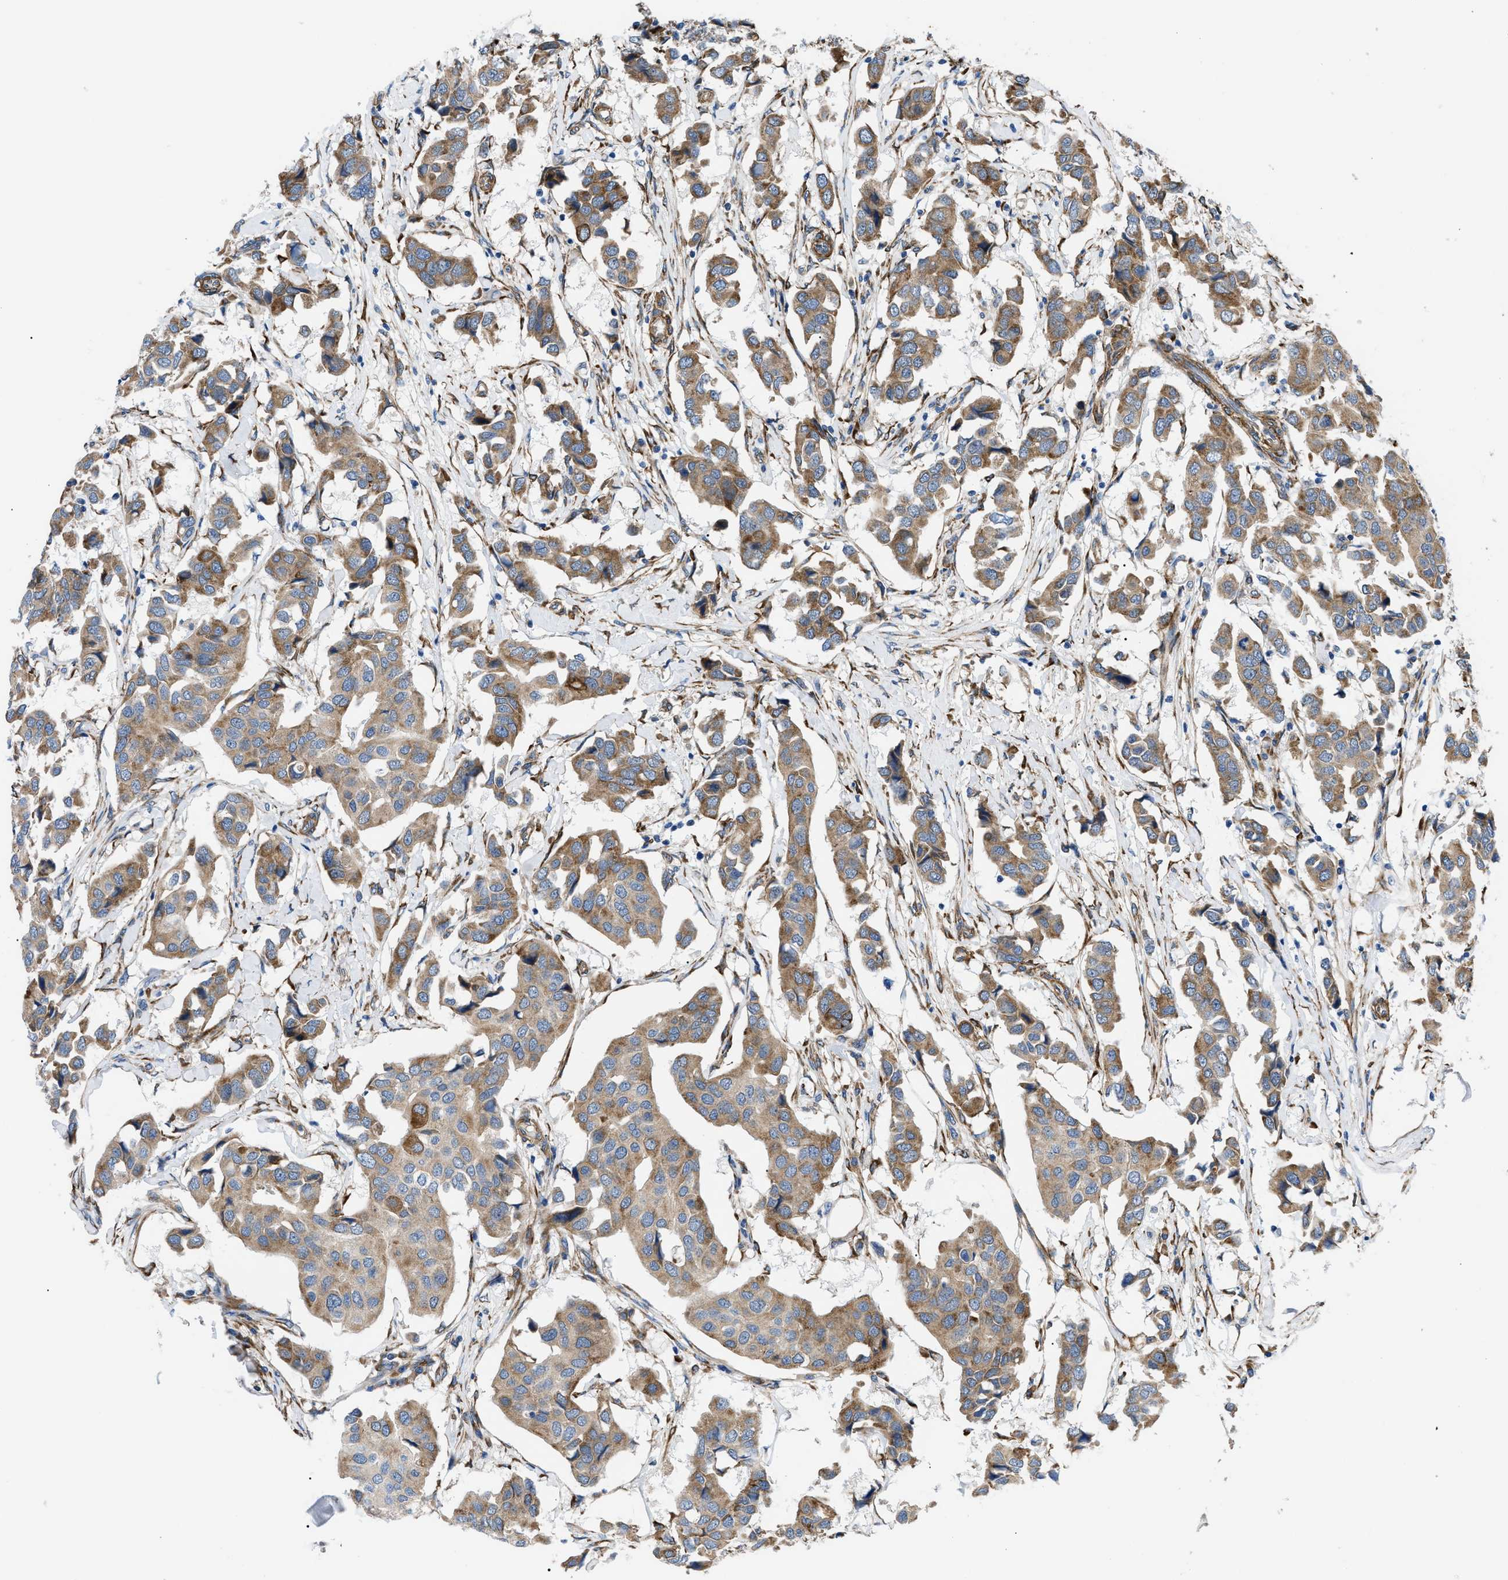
{"staining": {"intensity": "moderate", "quantity": ">75%", "location": "cytoplasmic/membranous"}, "tissue": "breast cancer", "cell_type": "Tumor cells", "image_type": "cancer", "snomed": [{"axis": "morphology", "description": "Duct carcinoma"}, {"axis": "topography", "description": "Breast"}], "caption": "Protein staining reveals moderate cytoplasmic/membranous positivity in approximately >75% of tumor cells in breast cancer (intraductal carcinoma). (DAB IHC, brown staining for protein, blue staining for nuclei).", "gene": "MYO10", "patient": {"sex": "female", "age": 80}}